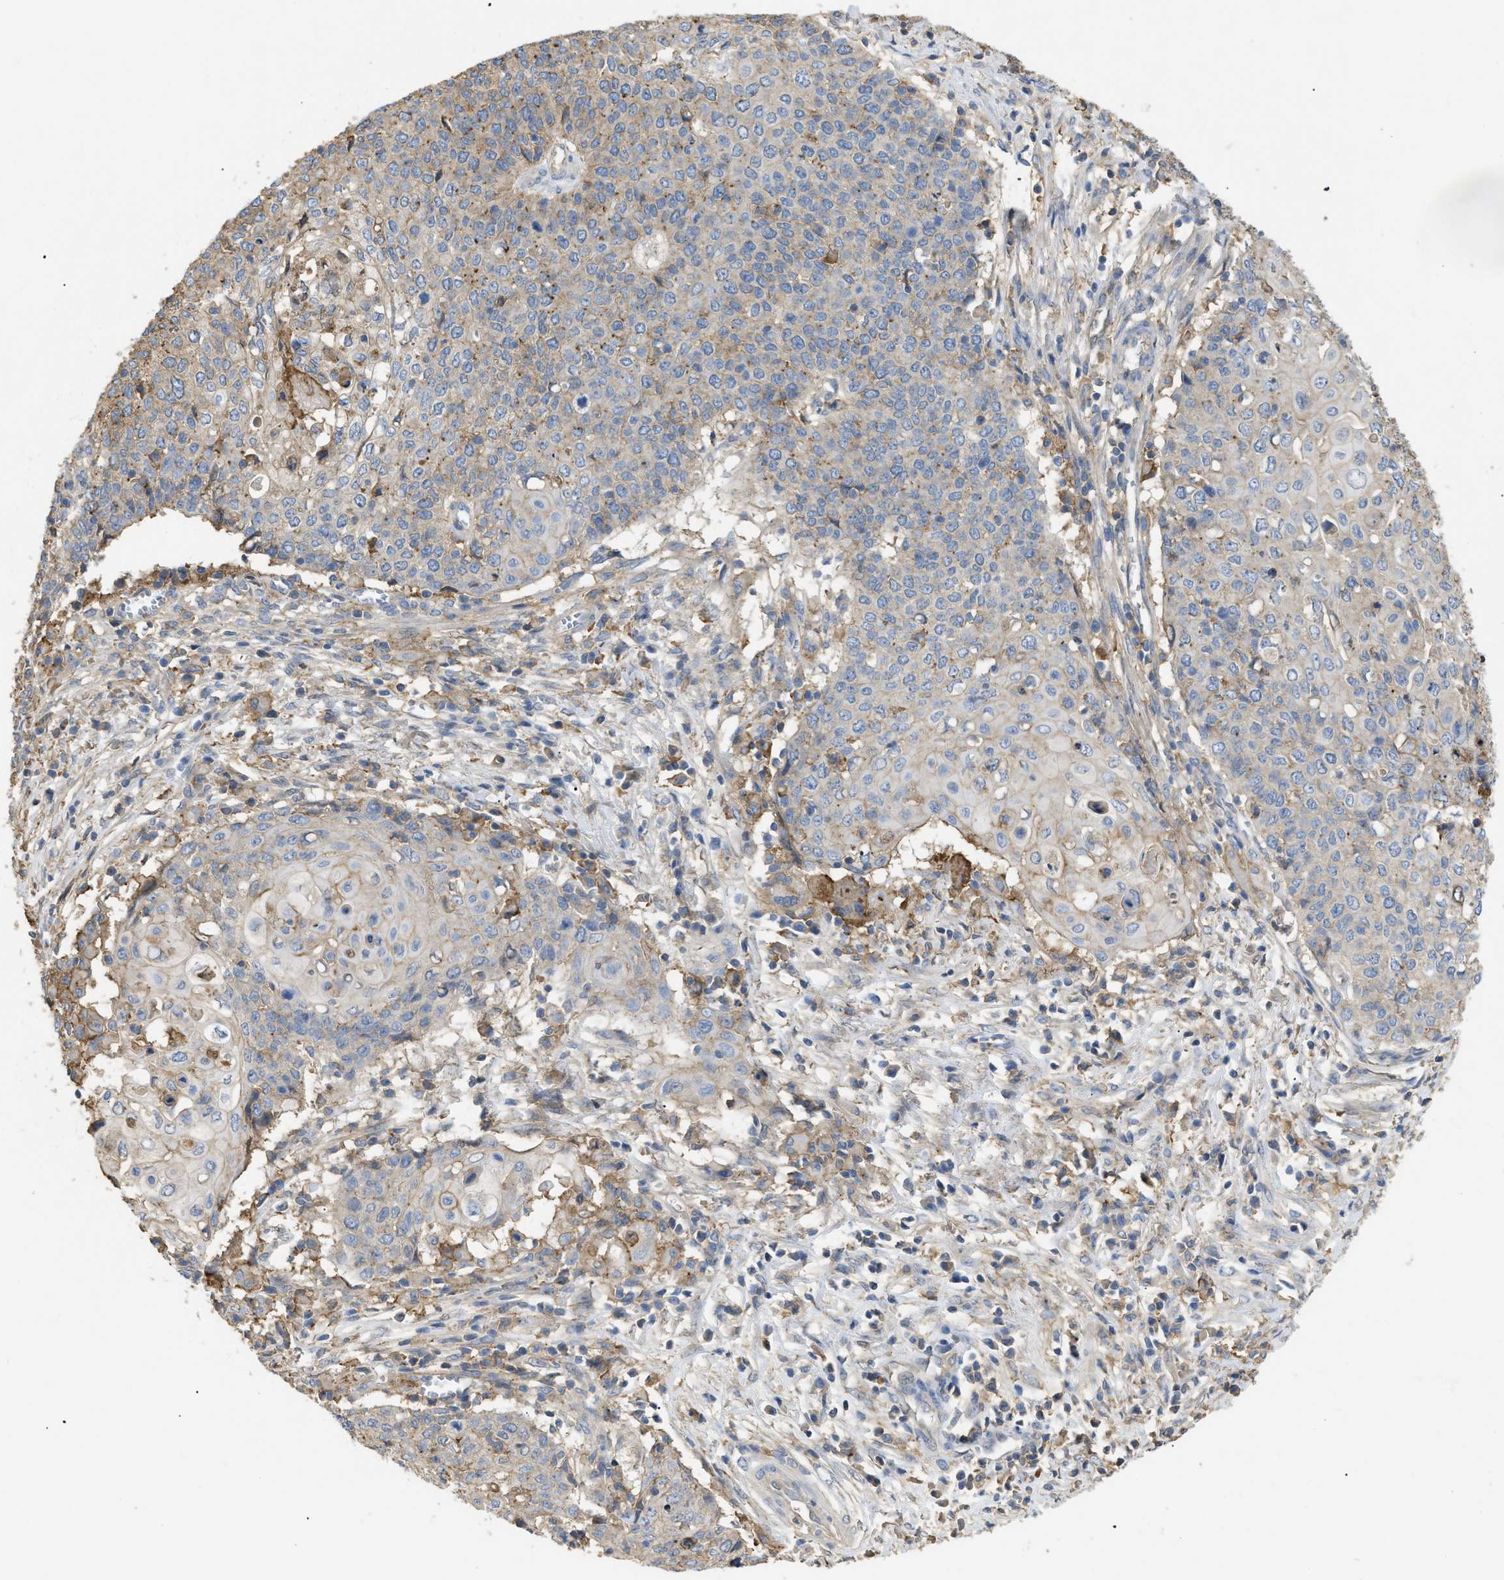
{"staining": {"intensity": "weak", "quantity": "<25%", "location": "cytoplasmic/membranous"}, "tissue": "cervical cancer", "cell_type": "Tumor cells", "image_type": "cancer", "snomed": [{"axis": "morphology", "description": "Squamous cell carcinoma, NOS"}, {"axis": "topography", "description": "Cervix"}], "caption": "Immunohistochemical staining of human cervical cancer exhibits no significant expression in tumor cells.", "gene": "ANXA4", "patient": {"sex": "female", "age": 39}}